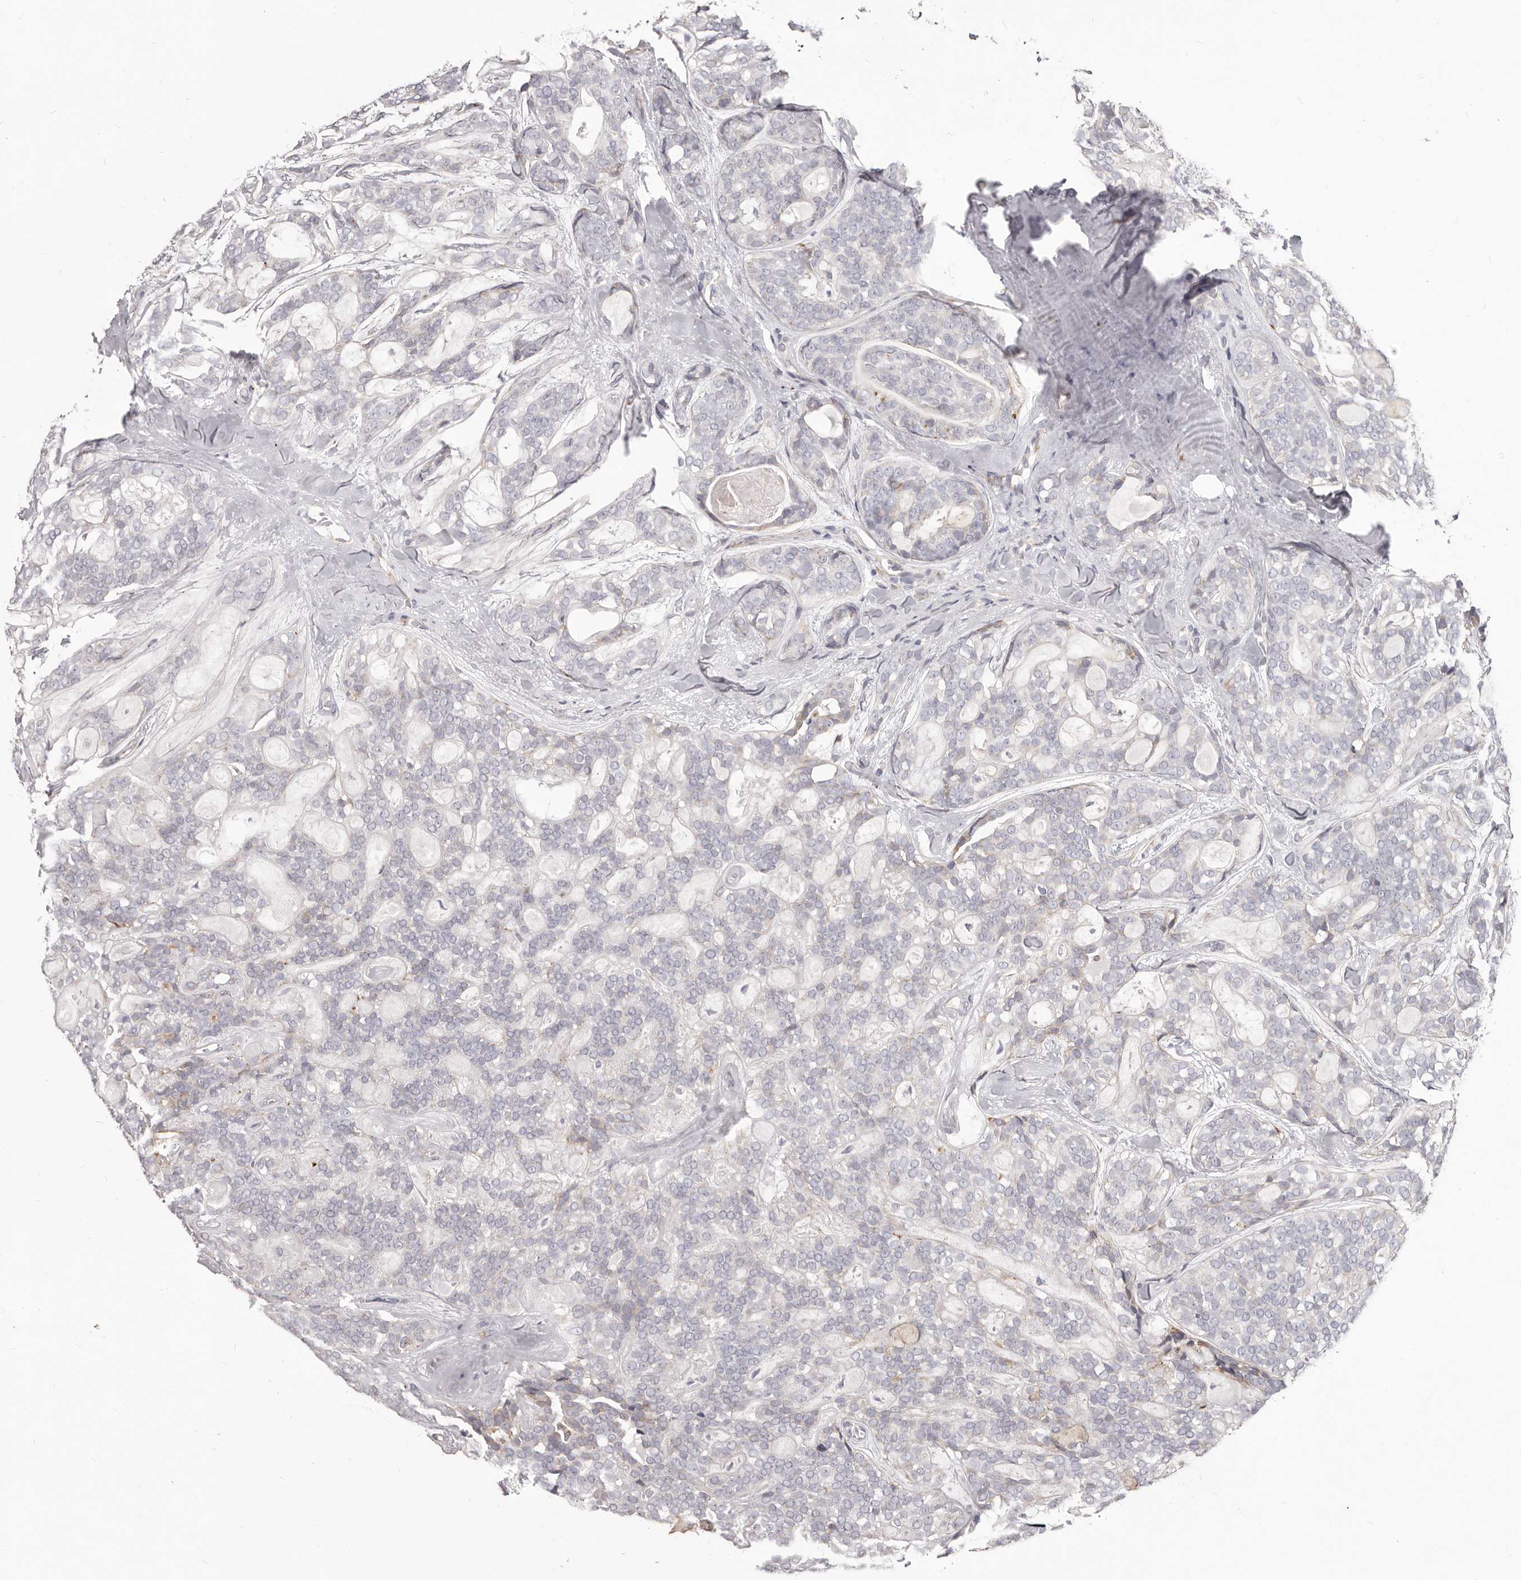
{"staining": {"intensity": "moderate", "quantity": "<25%", "location": "cytoplasmic/membranous"}, "tissue": "head and neck cancer", "cell_type": "Tumor cells", "image_type": "cancer", "snomed": [{"axis": "morphology", "description": "Adenocarcinoma, NOS"}, {"axis": "topography", "description": "Head-Neck"}], "caption": "Adenocarcinoma (head and neck) stained for a protein reveals moderate cytoplasmic/membranous positivity in tumor cells.", "gene": "PRMT2", "patient": {"sex": "male", "age": 66}}